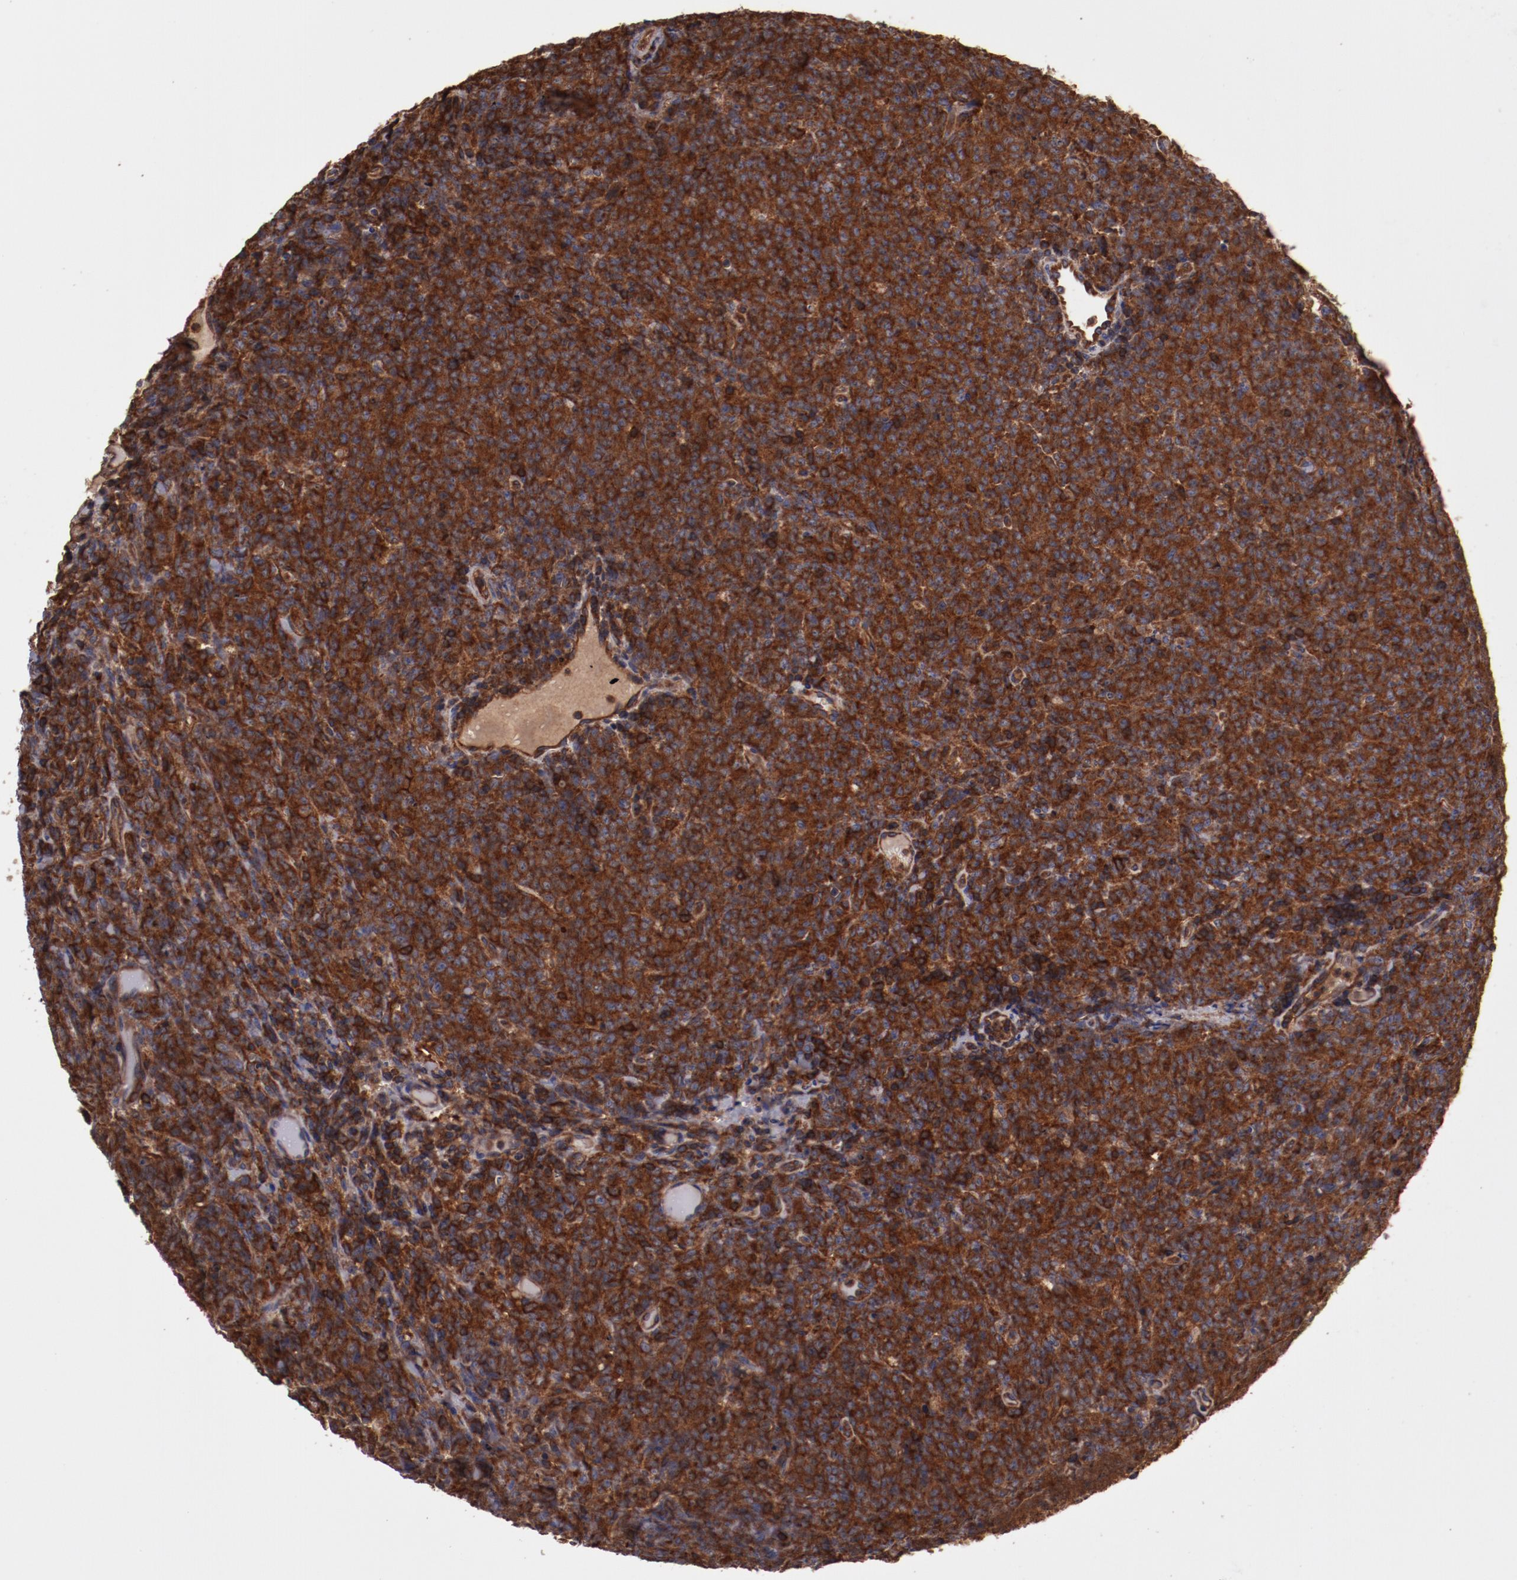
{"staining": {"intensity": "strong", "quantity": ">75%", "location": "cytoplasmic/membranous"}, "tissue": "lymphoma", "cell_type": "Tumor cells", "image_type": "cancer", "snomed": [{"axis": "morphology", "description": "Malignant lymphoma, non-Hodgkin's type, High grade"}, {"axis": "topography", "description": "Tonsil"}], "caption": "Brown immunohistochemical staining in human lymphoma reveals strong cytoplasmic/membranous positivity in approximately >75% of tumor cells.", "gene": "TMOD3", "patient": {"sex": "female", "age": 36}}